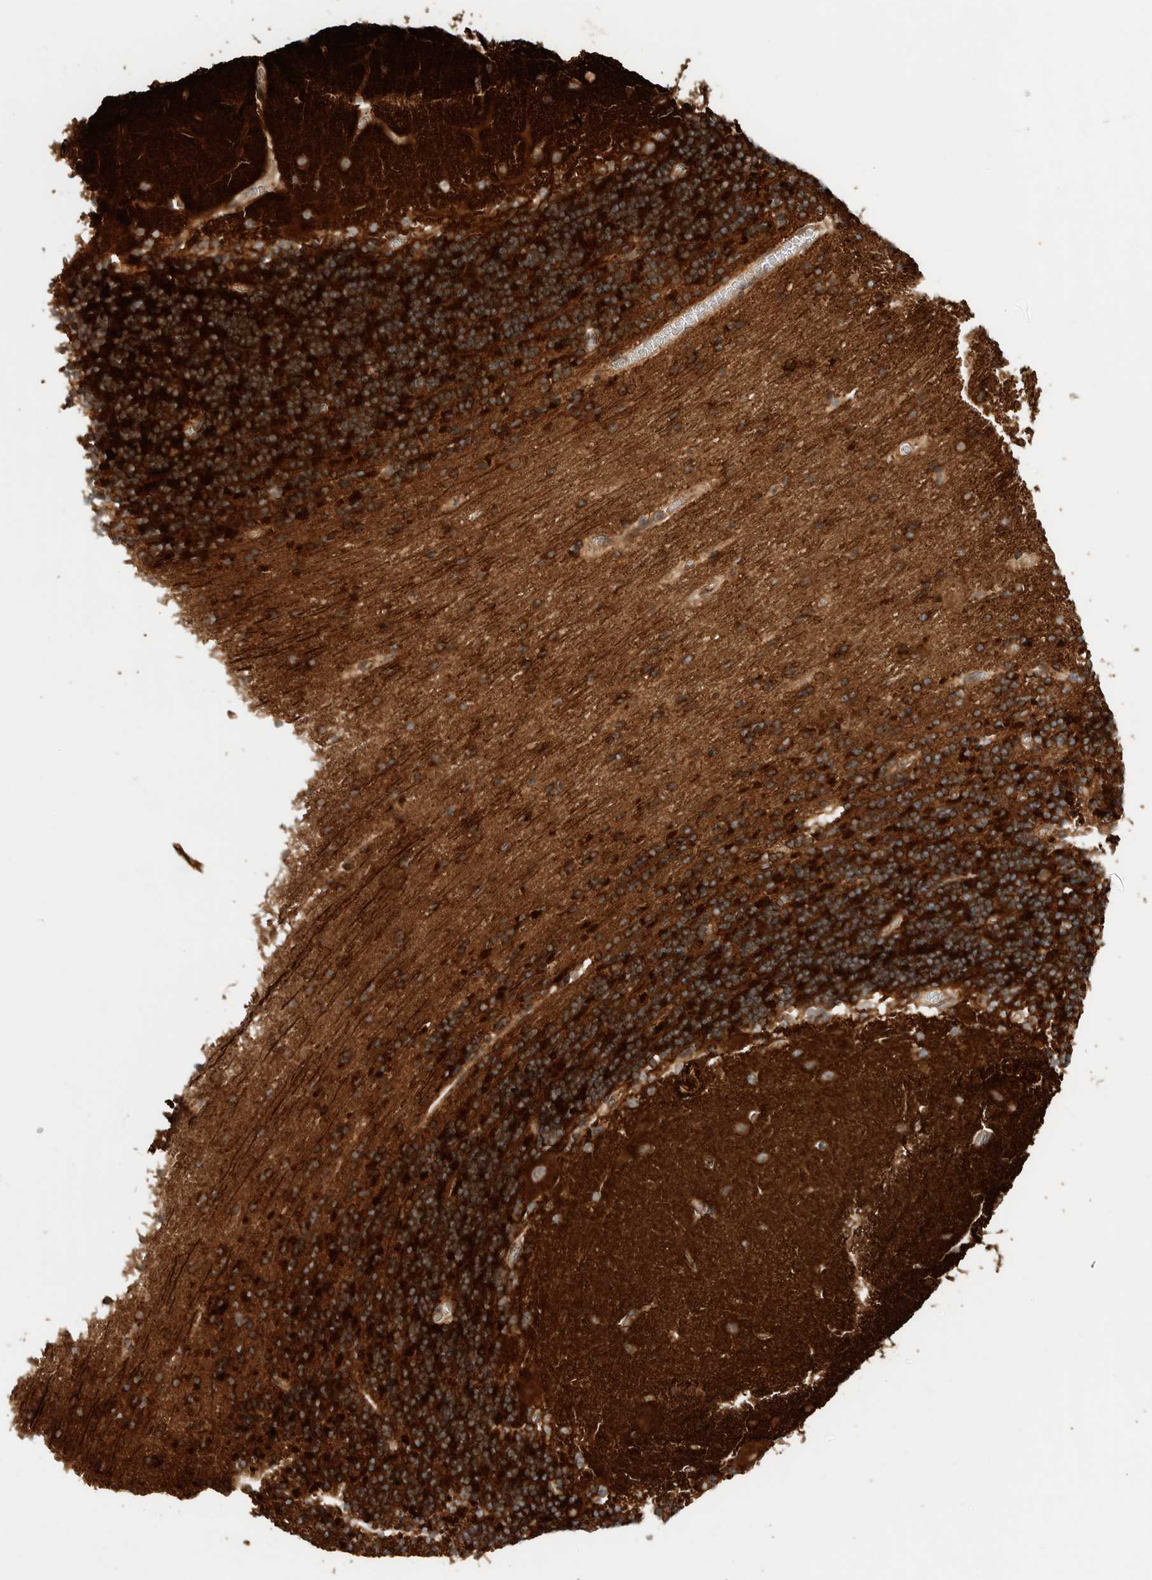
{"staining": {"intensity": "strong", "quantity": ">75%", "location": "cytoplasmic/membranous"}, "tissue": "cerebellum", "cell_type": "Cells in granular layer", "image_type": "normal", "snomed": [{"axis": "morphology", "description": "Normal tissue, NOS"}, {"axis": "topography", "description": "Cerebellum"}], "caption": "An immunohistochemistry histopathology image of unremarkable tissue is shown. Protein staining in brown labels strong cytoplasmic/membranous positivity in cerebellum within cells in granular layer.", "gene": "VPS53", "patient": {"sex": "female", "age": 54}}